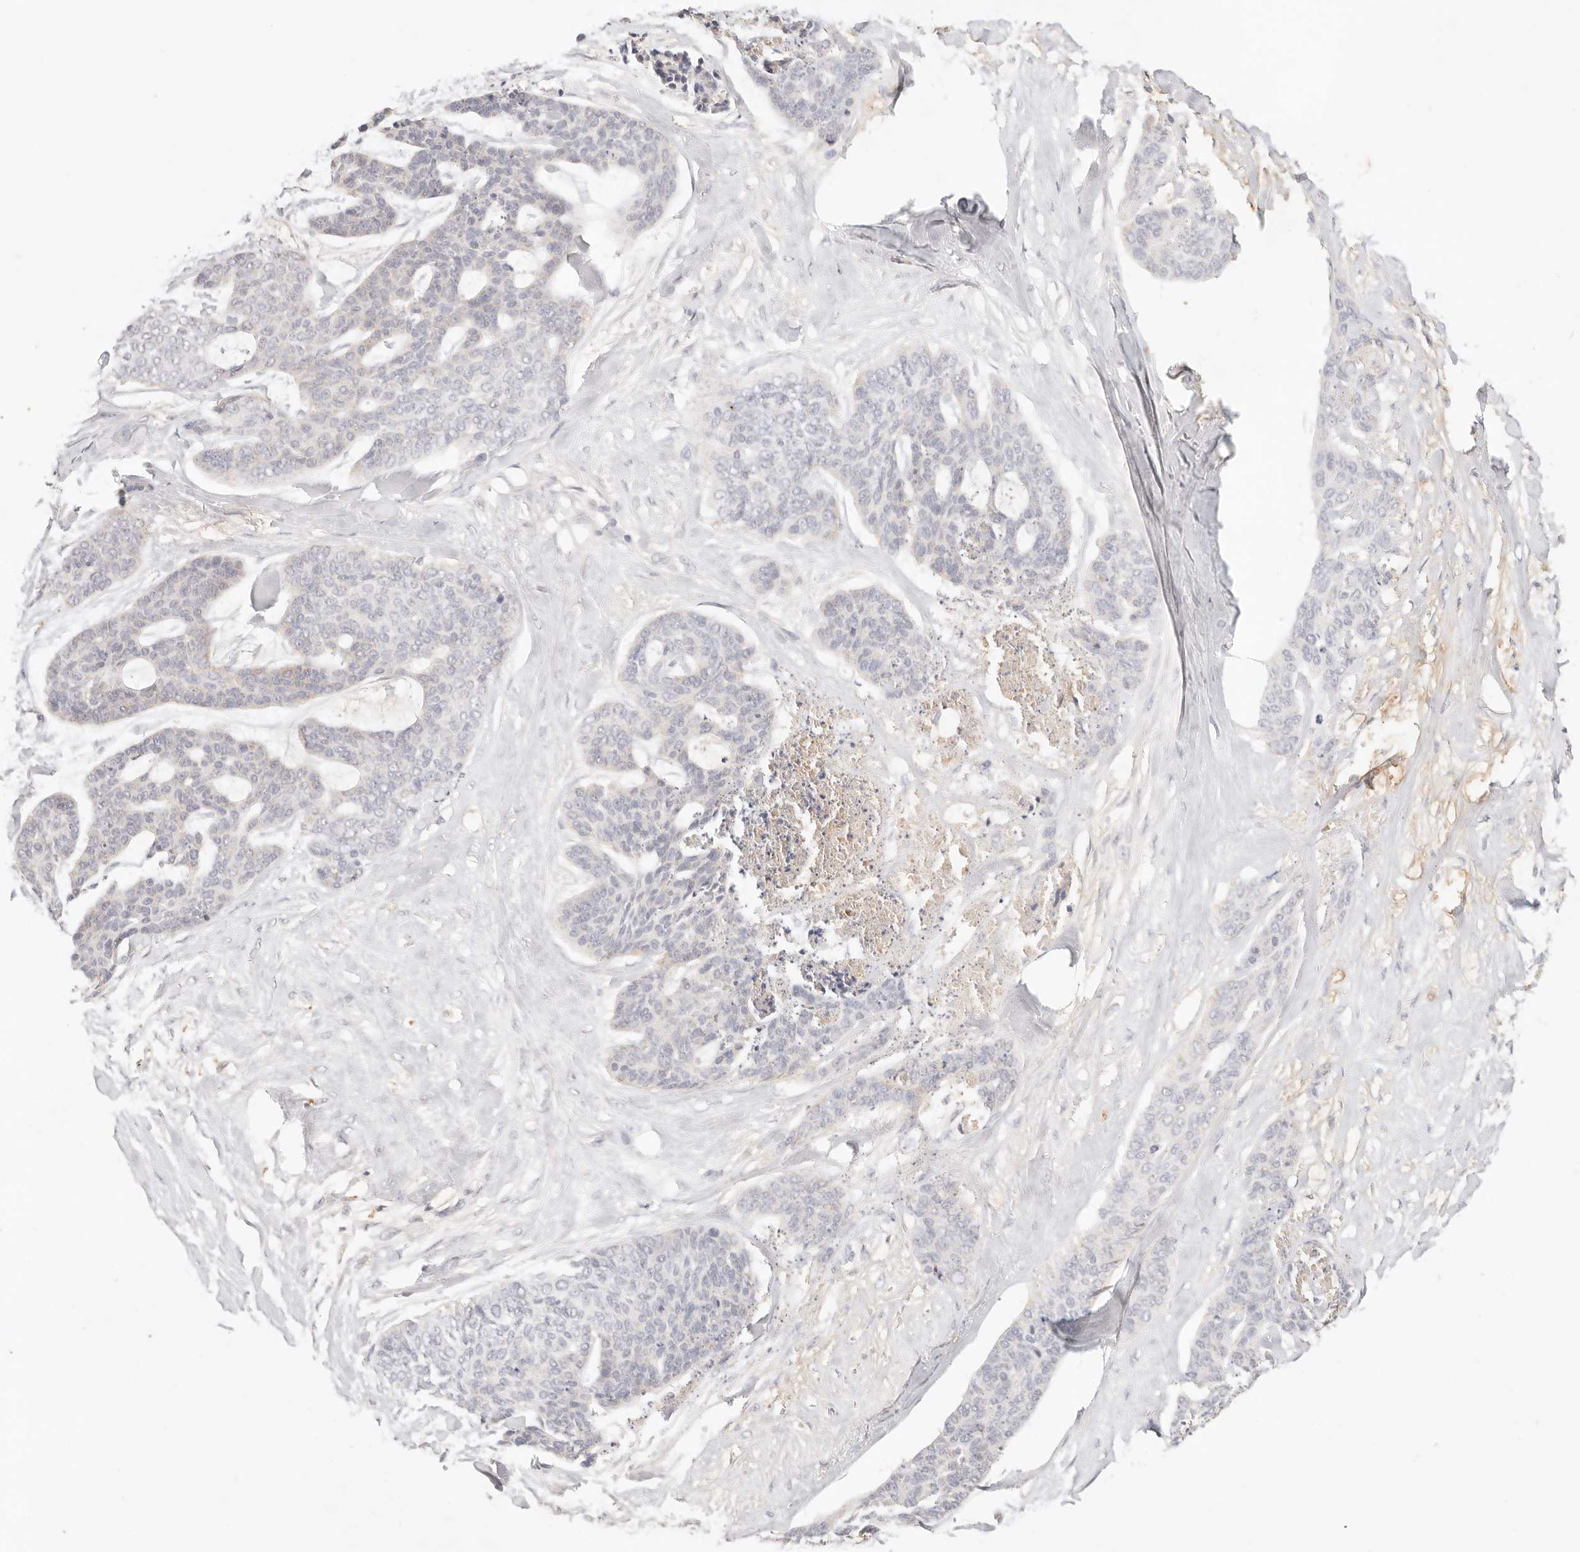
{"staining": {"intensity": "negative", "quantity": "none", "location": "none"}, "tissue": "skin cancer", "cell_type": "Tumor cells", "image_type": "cancer", "snomed": [{"axis": "morphology", "description": "Basal cell carcinoma"}, {"axis": "topography", "description": "Skin"}], "caption": "The image demonstrates no staining of tumor cells in skin basal cell carcinoma.", "gene": "HK2", "patient": {"sex": "female", "age": 64}}